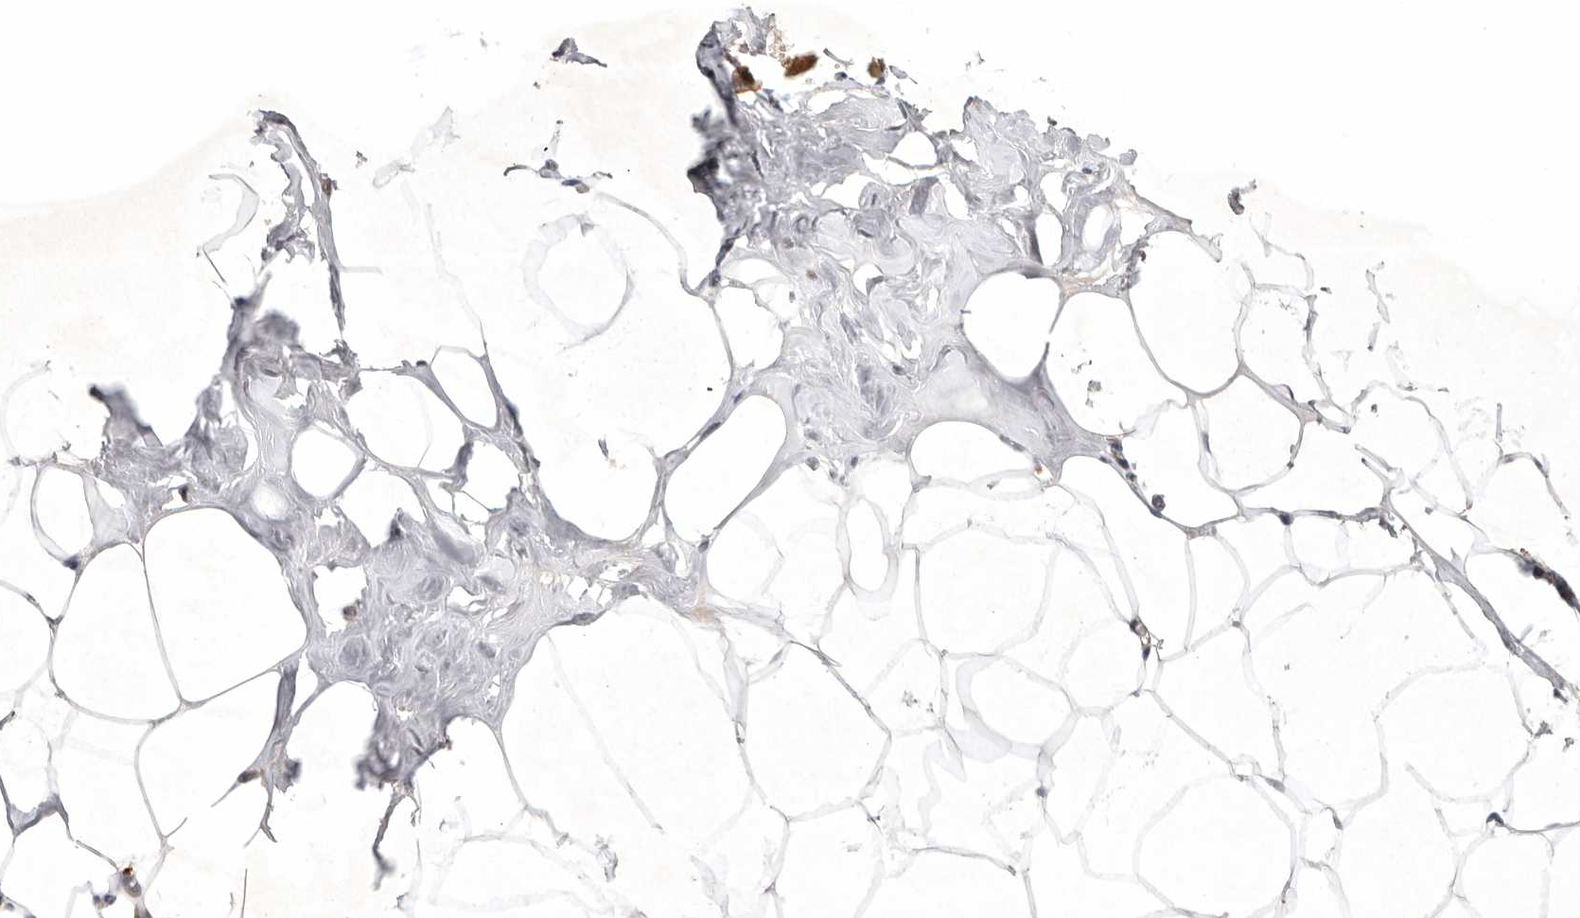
{"staining": {"intensity": "weak", "quantity": ">75%", "location": "cytoplasmic/membranous"}, "tissue": "adipose tissue", "cell_type": "Adipocytes", "image_type": "normal", "snomed": [{"axis": "morphology", "description": "Normal tissue, NOS"}, {"axis": "morphology", "description": "Fibrosis, NOS"}, {"axis": "topography", "description": "Breast"}, {"axis": "topography", "description": "Adipose tissue"}], "caption": "Immunohistochemistry photomicrograph of normal adipose tissue: adipose tissue stained using immunohistochemistry reveals low levels of weak protein expression localized specifically in the cytoplasmic/membranous of adipocytes, appearing as a cytoplasmic/membranous brown color.", "gene": "KIF2B", "patient": {"sex": "female", "age": 39}}